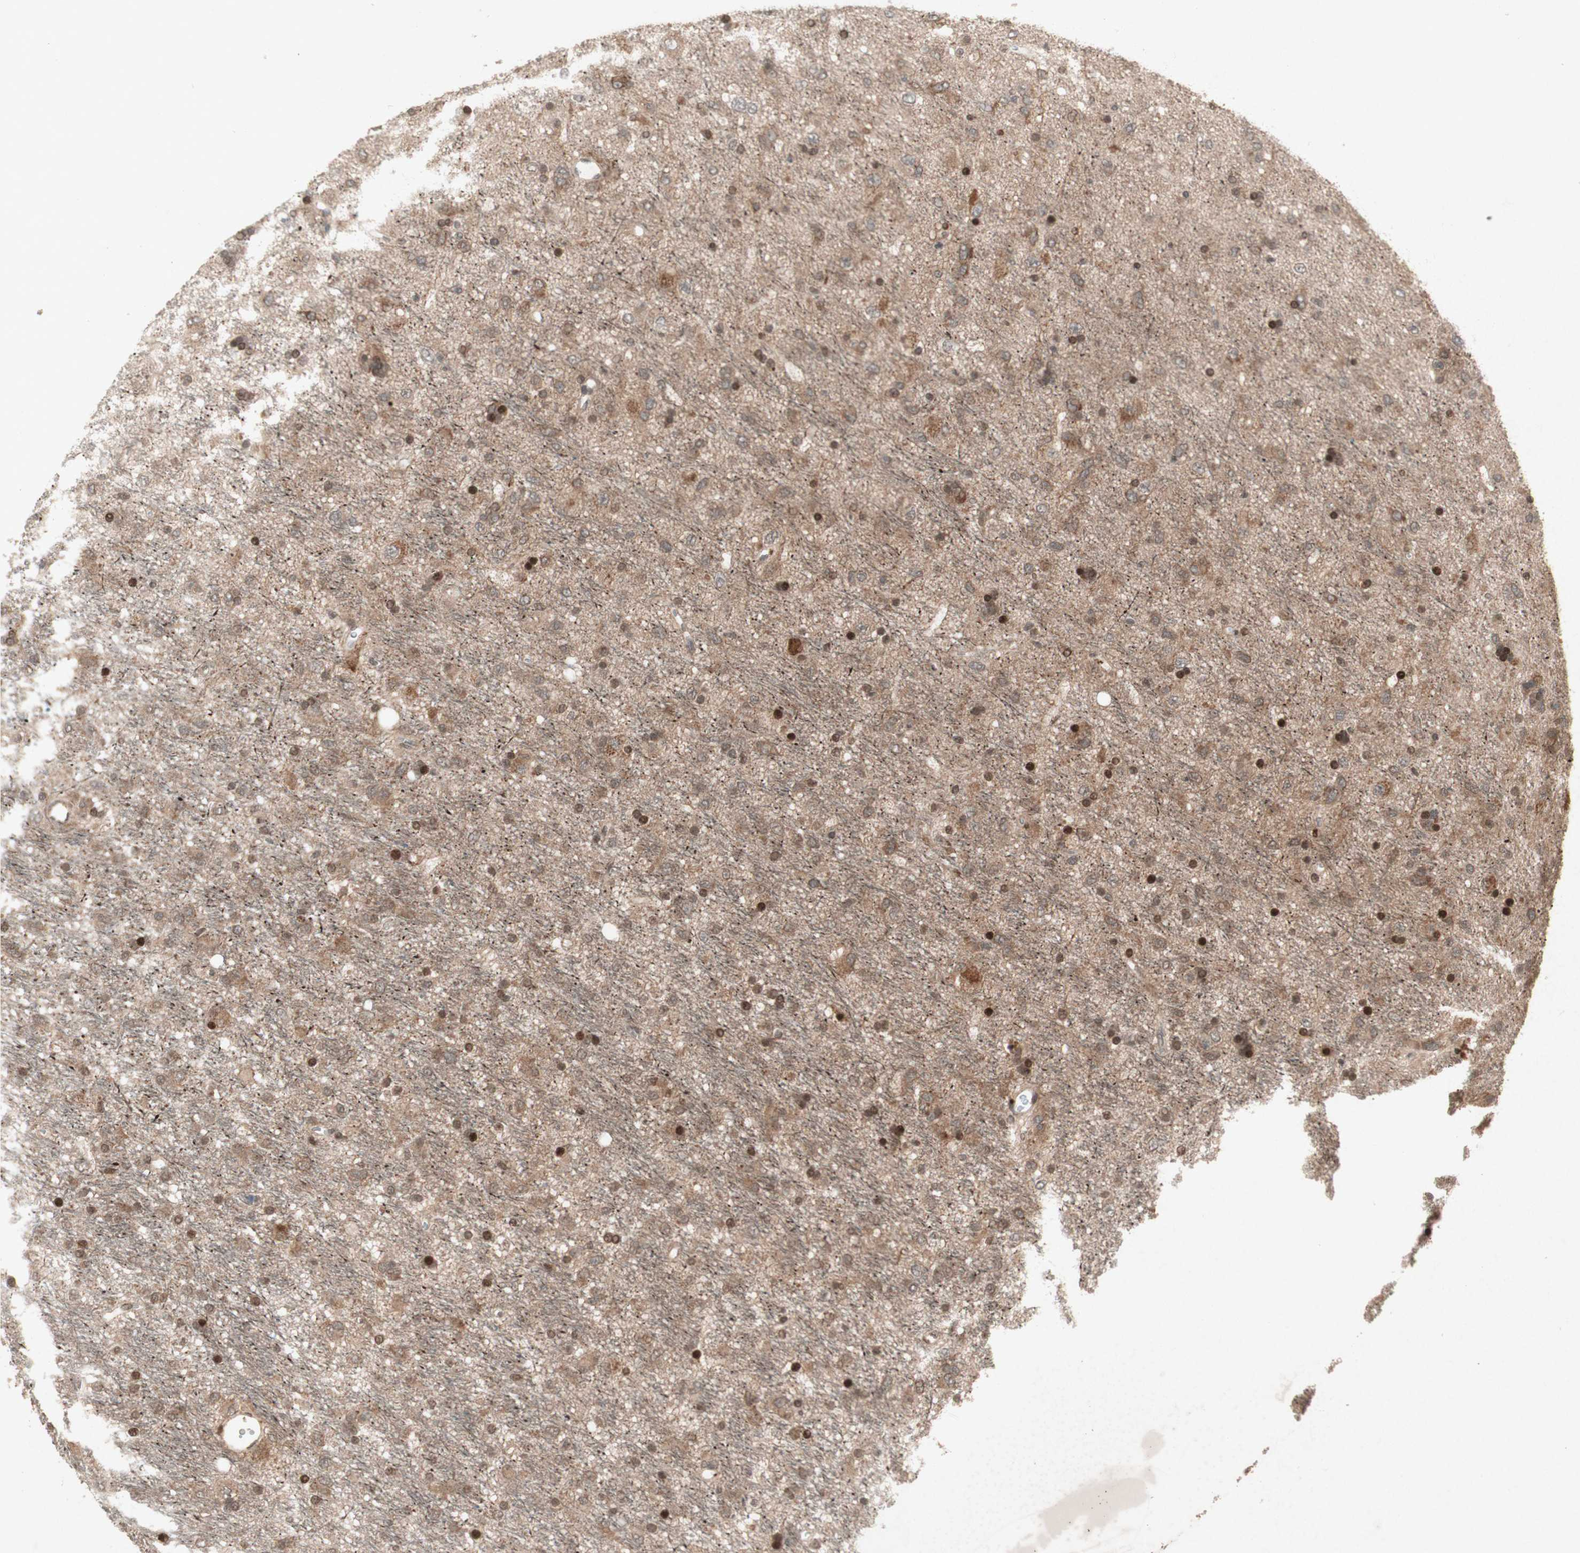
{"staining": {"intensity": "strong", "quantity": "25%-75%", "location": "nuclear"}, "tissue": "glioma", "cell_type": "Tumor cells", "image_type": "cancer", "snomed": [{"axis": "morphology", "description": "Glioma, malignant, Low grade"}, {"axis": "topography", "description": "Brain"}], "caption": "This is a histology image of IHC staining of glioma, which shows strong staining in the nuclear of tumor cells.", "gene": "PLXNA1", "patient": {"sex": "male", "age": 77}}